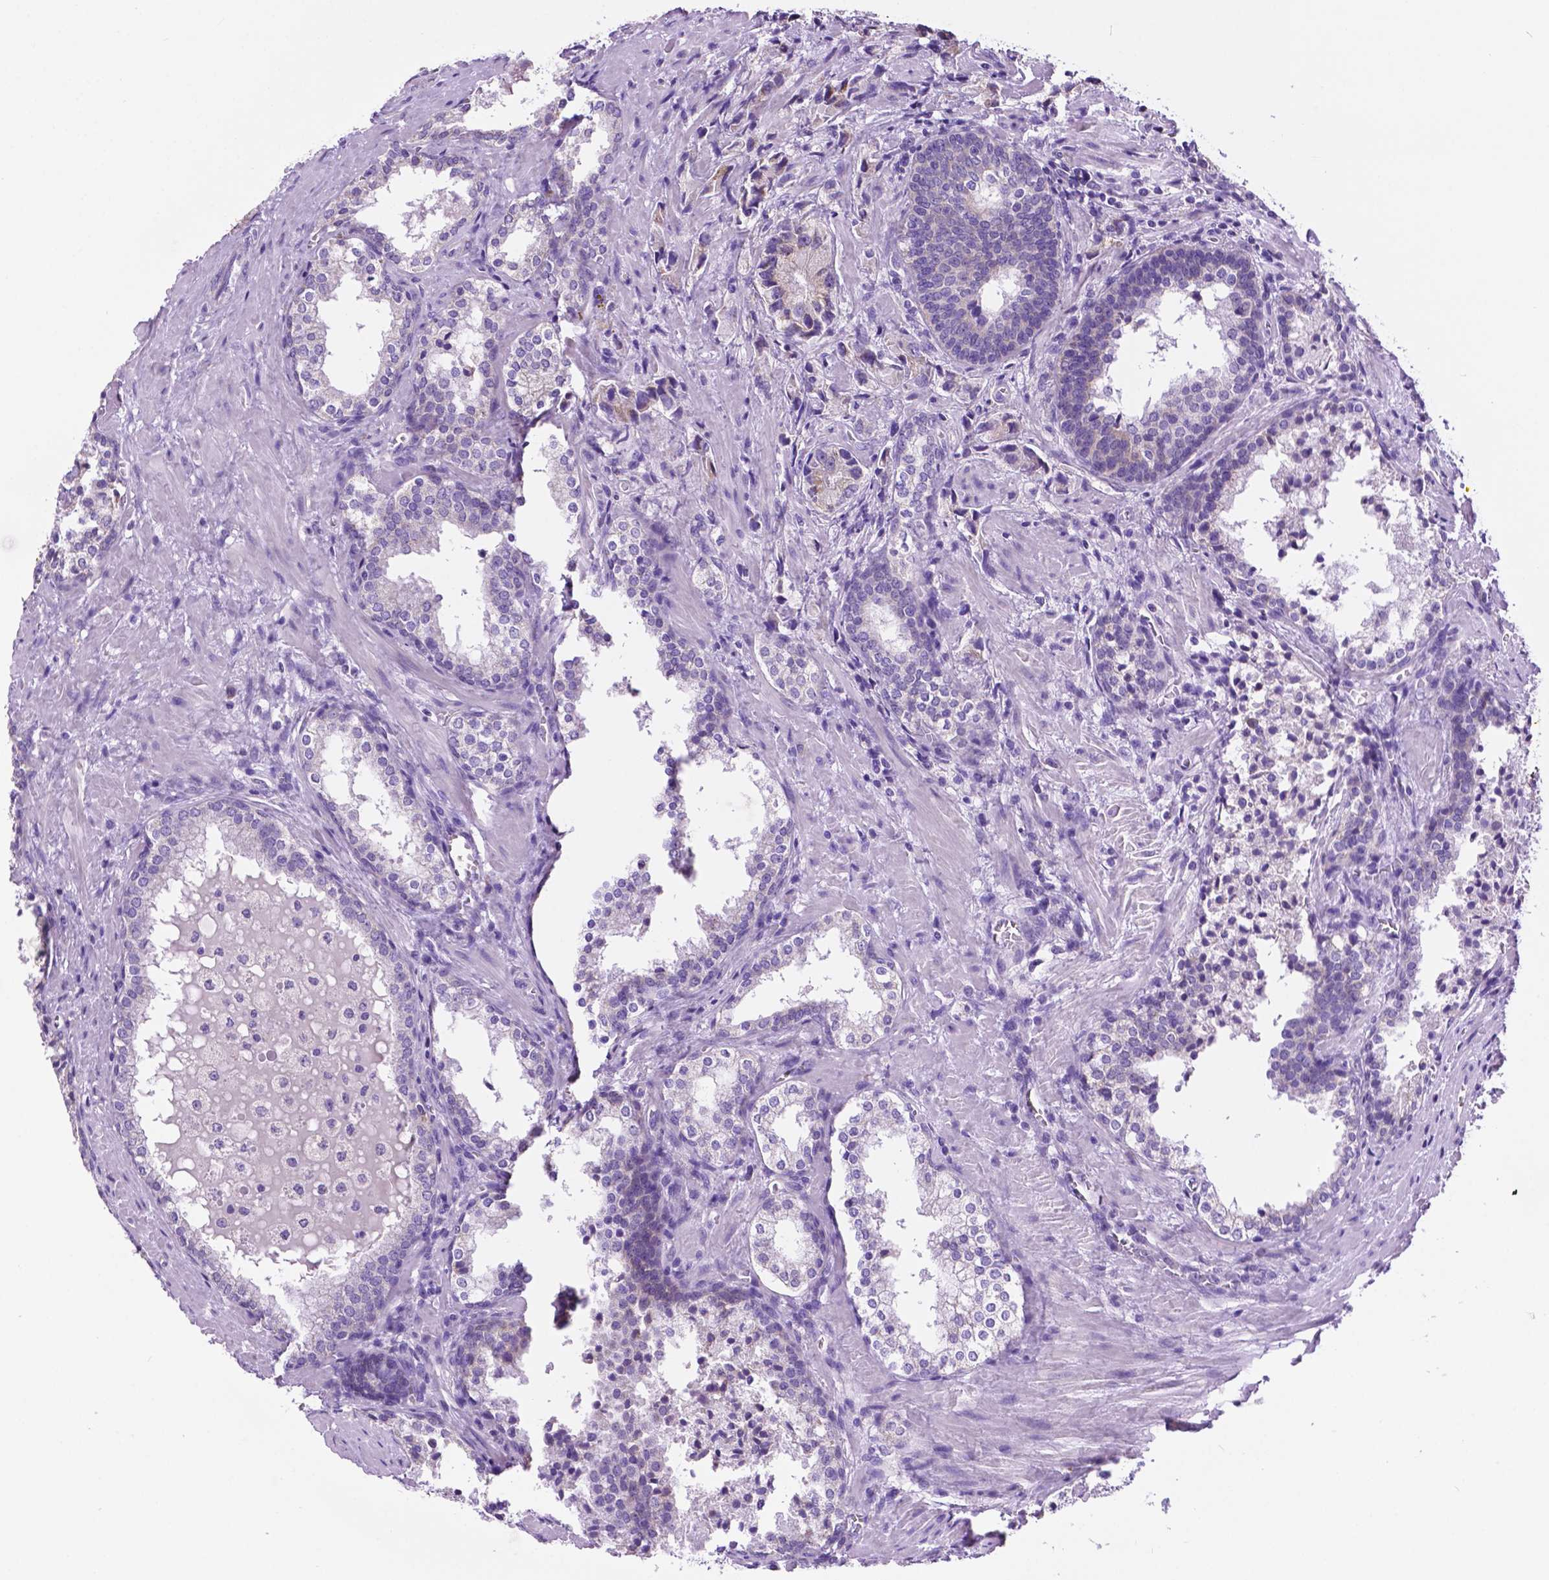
{"staining": {"intensity": "negative", "quantity": "none", "location": "none"}, "tissue": "prostate cancer", "cell_type": "Tumor cells", "image_type": "cancer", "snomed": [{"axis": "morphology", "description": "Adenocarcinoma, NOS"}, {"axis": "topography", "description": "Prostate and seminal vesicle, NOS"}], "caption": "Immunohistochemistry (IHC) of human prostate adenocarcinoma reveals no expression in tumor cells. (Immunohistochemistry, brightfield microscopy, high magnification).", "gene": "PHYHIP", "patient": {"sex": "male", "age": 63}}